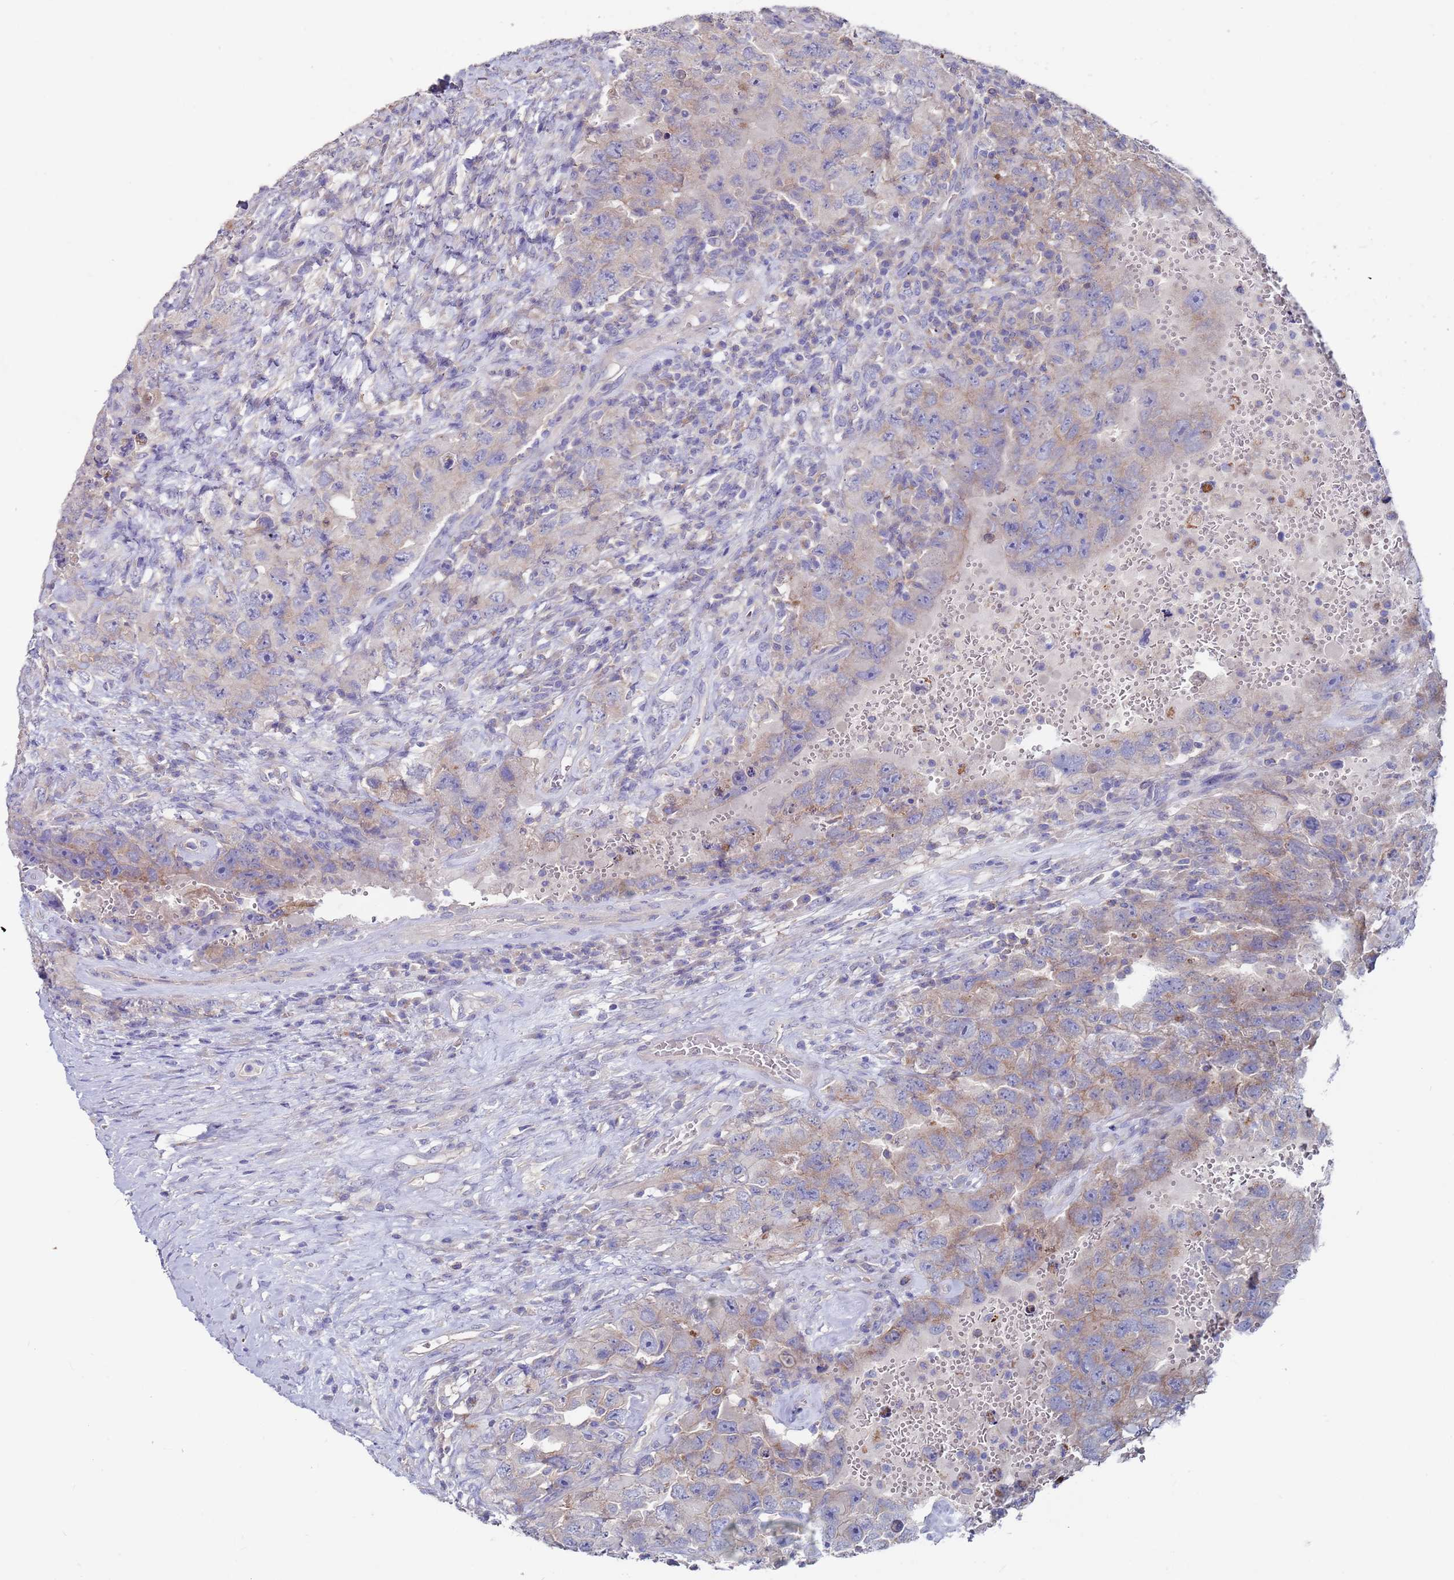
{"staining": {"intensity": "weak", "quantity": "<25%", "location": "cytoplasmic/membranous"}, "tissue": "testis cancer", "cell_type": "Tumor cells", "image_type": "cancer", "snomed": [{"axis": "morphology", "description": "Carcinoma, Embryonal, NOS"}, {"axis": "topography", "description": "Testis"}], "caption": "Tumor cells are negative for protein expression in human testis cancer.", "gene": "KRTCAP3", "patient": {"sex": "male", "age": 26}}